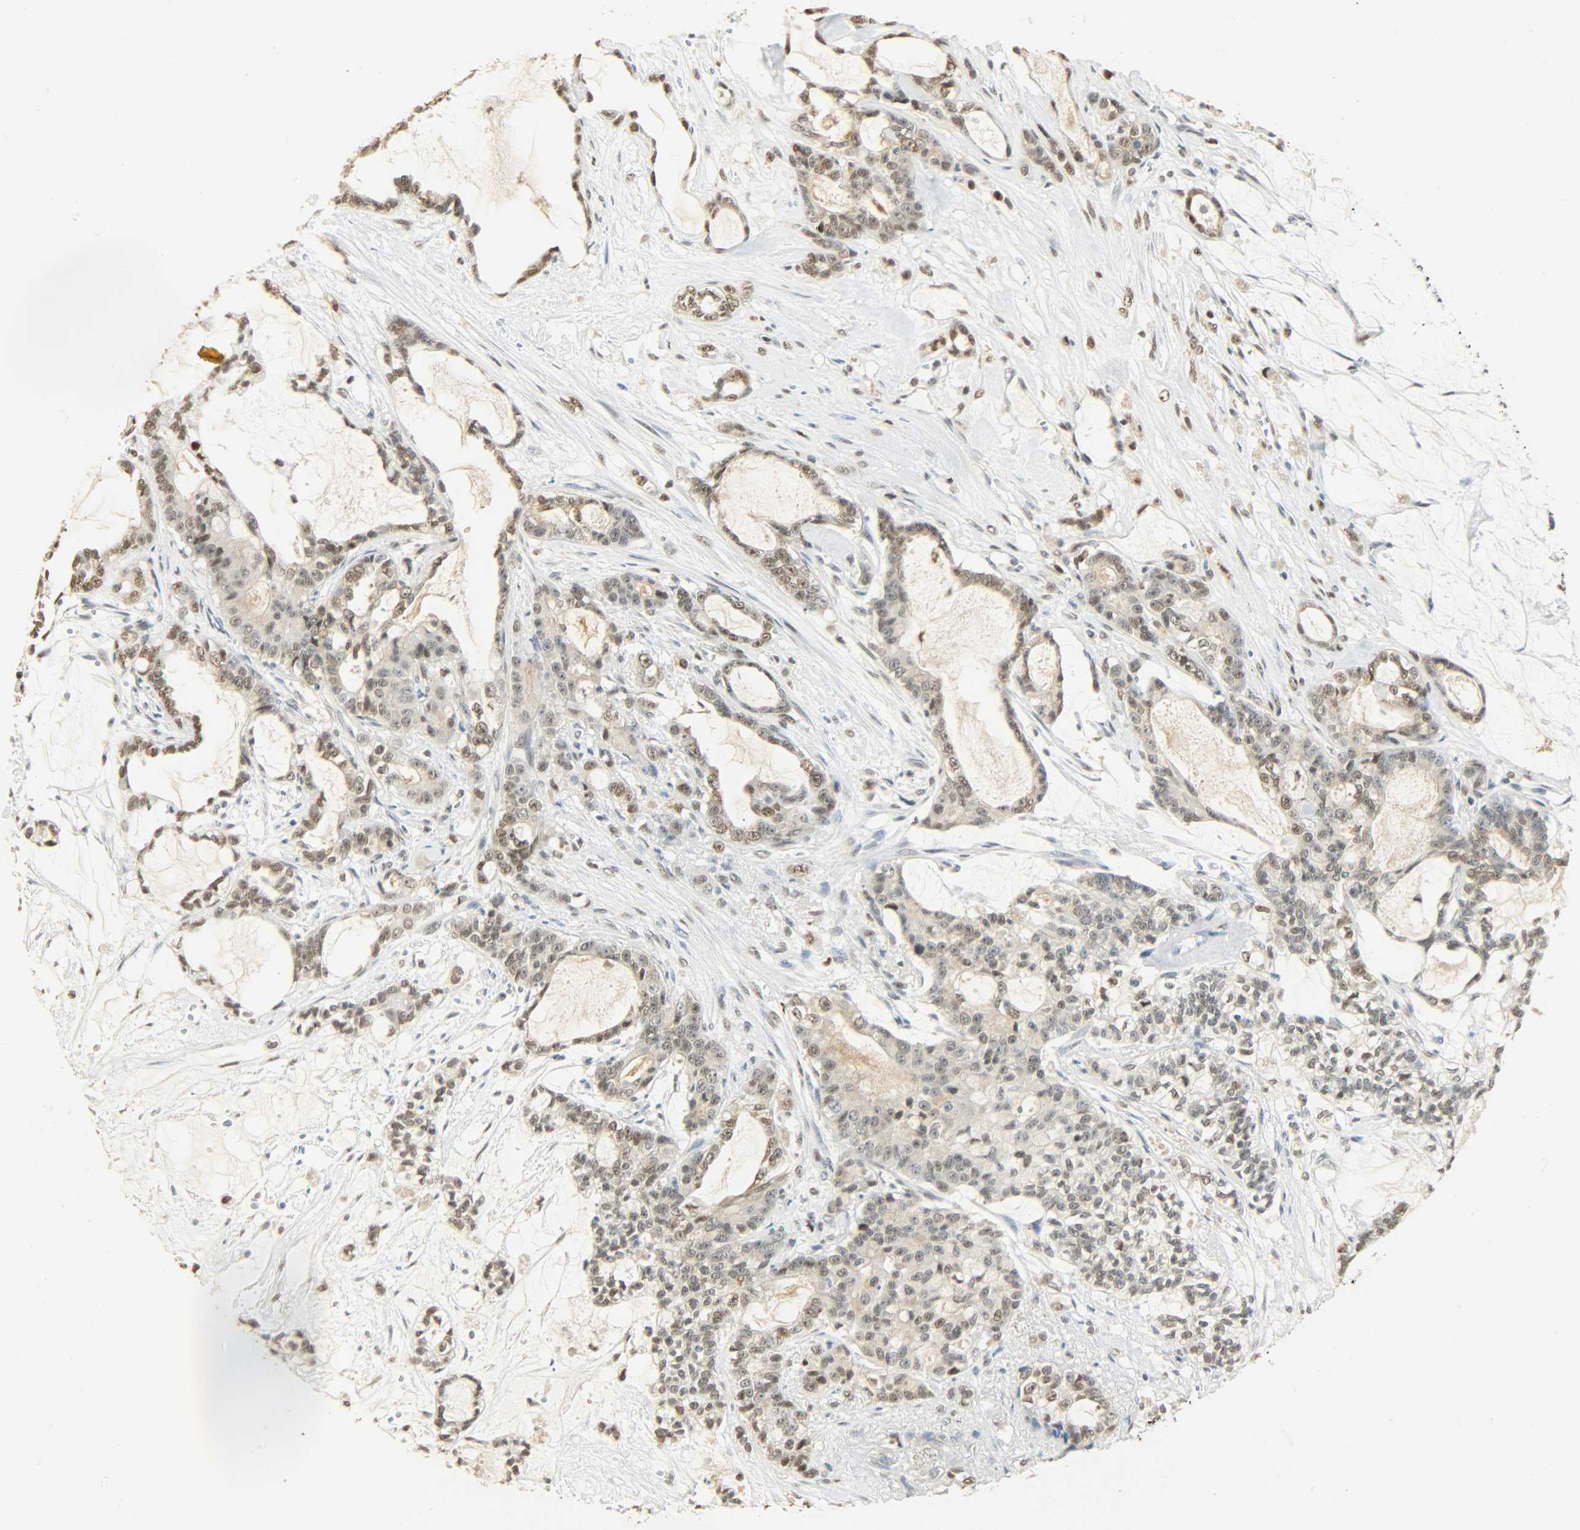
{"staining": {"intensity": "weak", "quantity": ">75%", "location": "nuclear"}, "tissue": "pancreatic cancer", "cell_type": "Tumor cells", "image_type": "cancer", "snomed": [{"axis": "morphology", "description": "Adenocarcinoma, NOS"}, {"axis": "topography", "description": "Pancreas"}], "caption": "IHC (DAB) staining of human pancreatic adenocarcinoma demonstrates weak nuclear protein positivity in approximately >75% of tumor cells. Immunohistochemistry stains the protein in brown and the nuclei are stained blue.", "gene": "NGFR", "patient": {"sex": "female", "age": 73}}